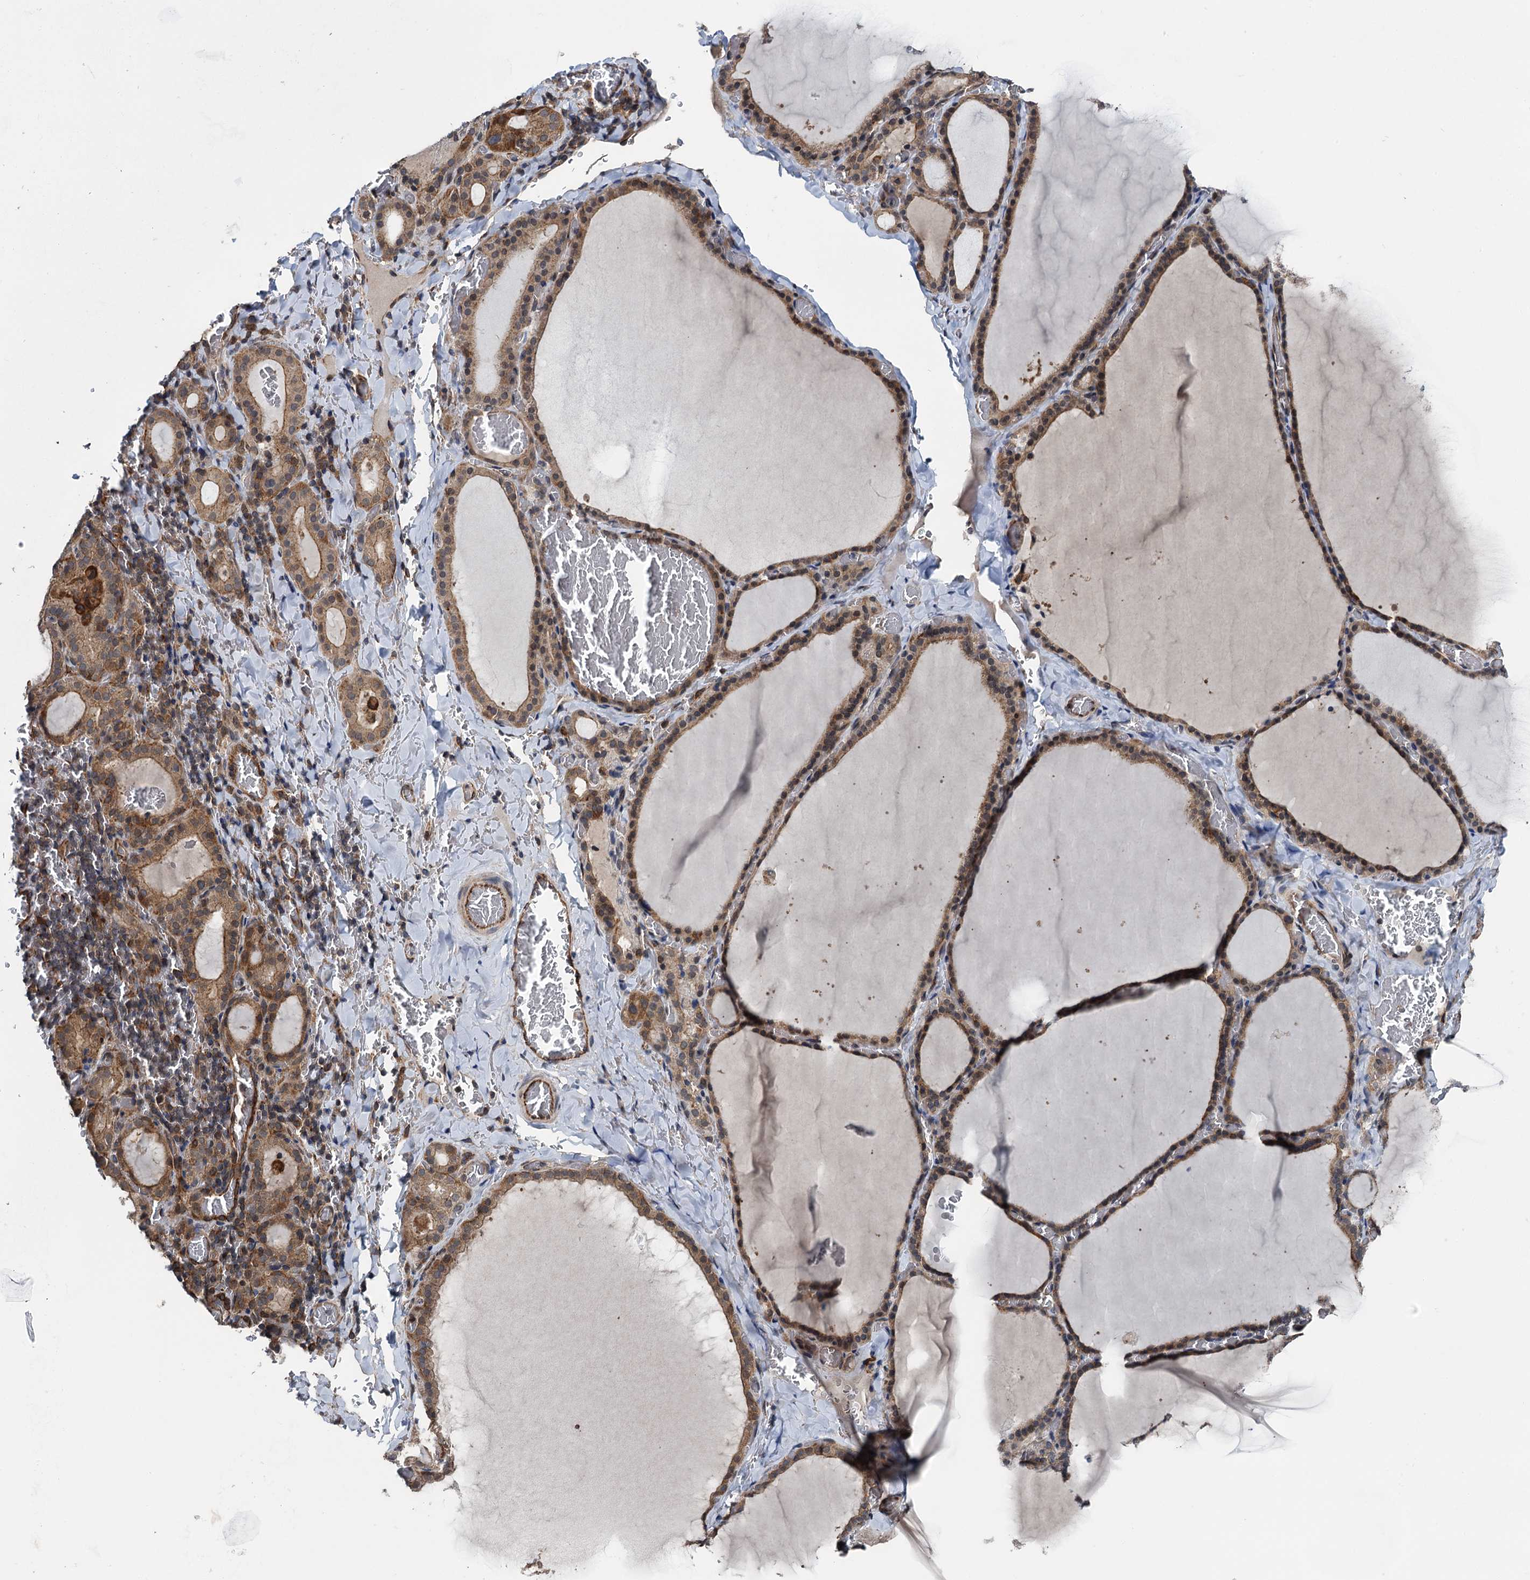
{"staining": {"intensity": "moderate", "quantity": ">75%", "location": "cytoplasmic/membranous"}, "tissue": "thyroid gland", "cell_type": "Glandular cells", "image_type": "normal", "snomed": [{"axis": "morphology", "description": "Normal tissue, NOS"}, {"axis": "topography", "description": "Thyroid gland"}], "caption": "The photomicrograph displays immunohistochemical staining of benign thyroid gland. There is moderate cytoplasmic/membranous staining is present in about >75% of glandular cells. Nuclei are stained in blue.", "gene": "ZFYVE19", "patient": {"sex": "female", "age": 39}}